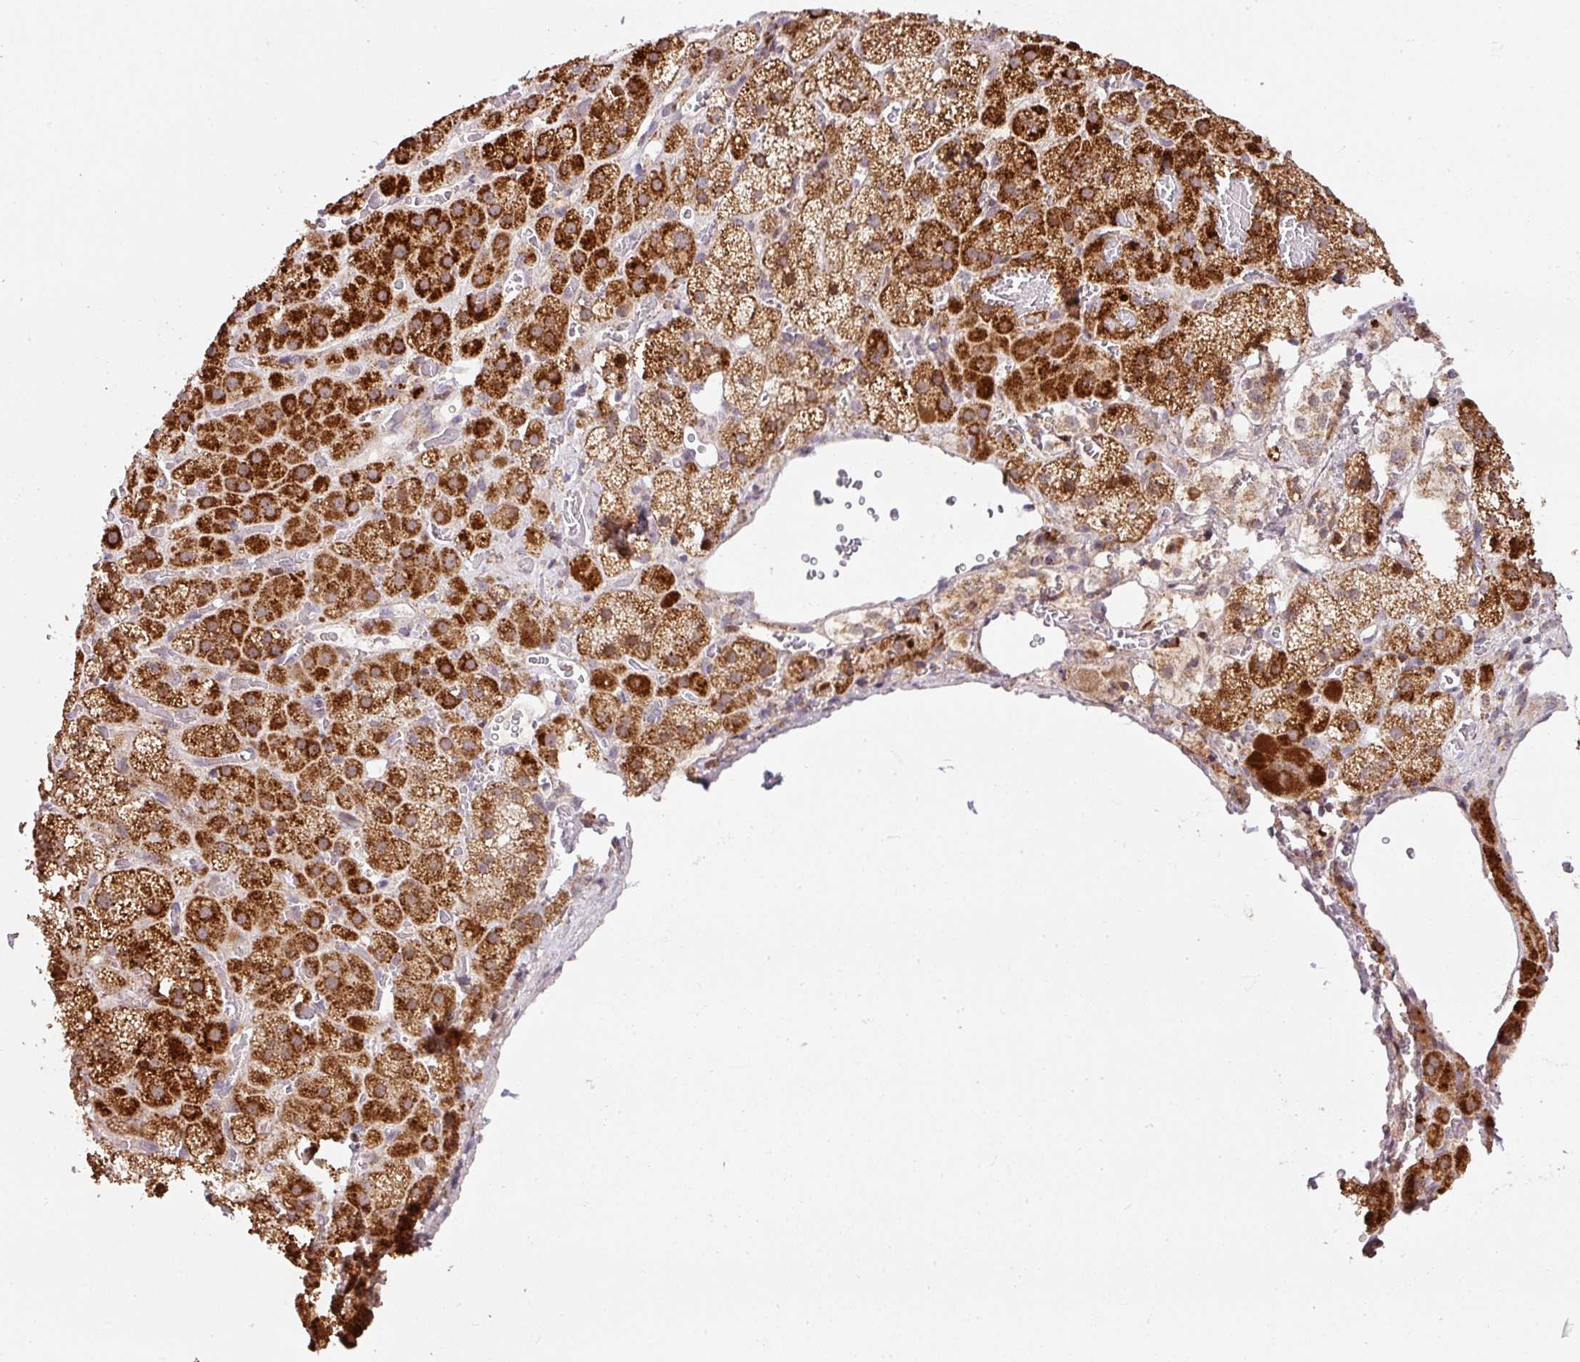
{"staining": {"intensity": "strong", "quantity": ">75%", "location": "cytoplasmic/membranous"}, "tissue": "adrenal gland", "cell_type": "Glandular cells", "image_type": "normal", "snomed": [{"axis": "morphology", "description": "Normal tissue, NOS"}, {"axis": "topography", "description": "Adrenal gland"}], "caption": "The micrograph demonstrates staining of normal adrenal gland, revealing strong cytoplasmic/membranous protein positivity (brown color) within glandular cells.", "gene": "ENSG00000269547", "patient": {"sex": "male", "age": 57}}